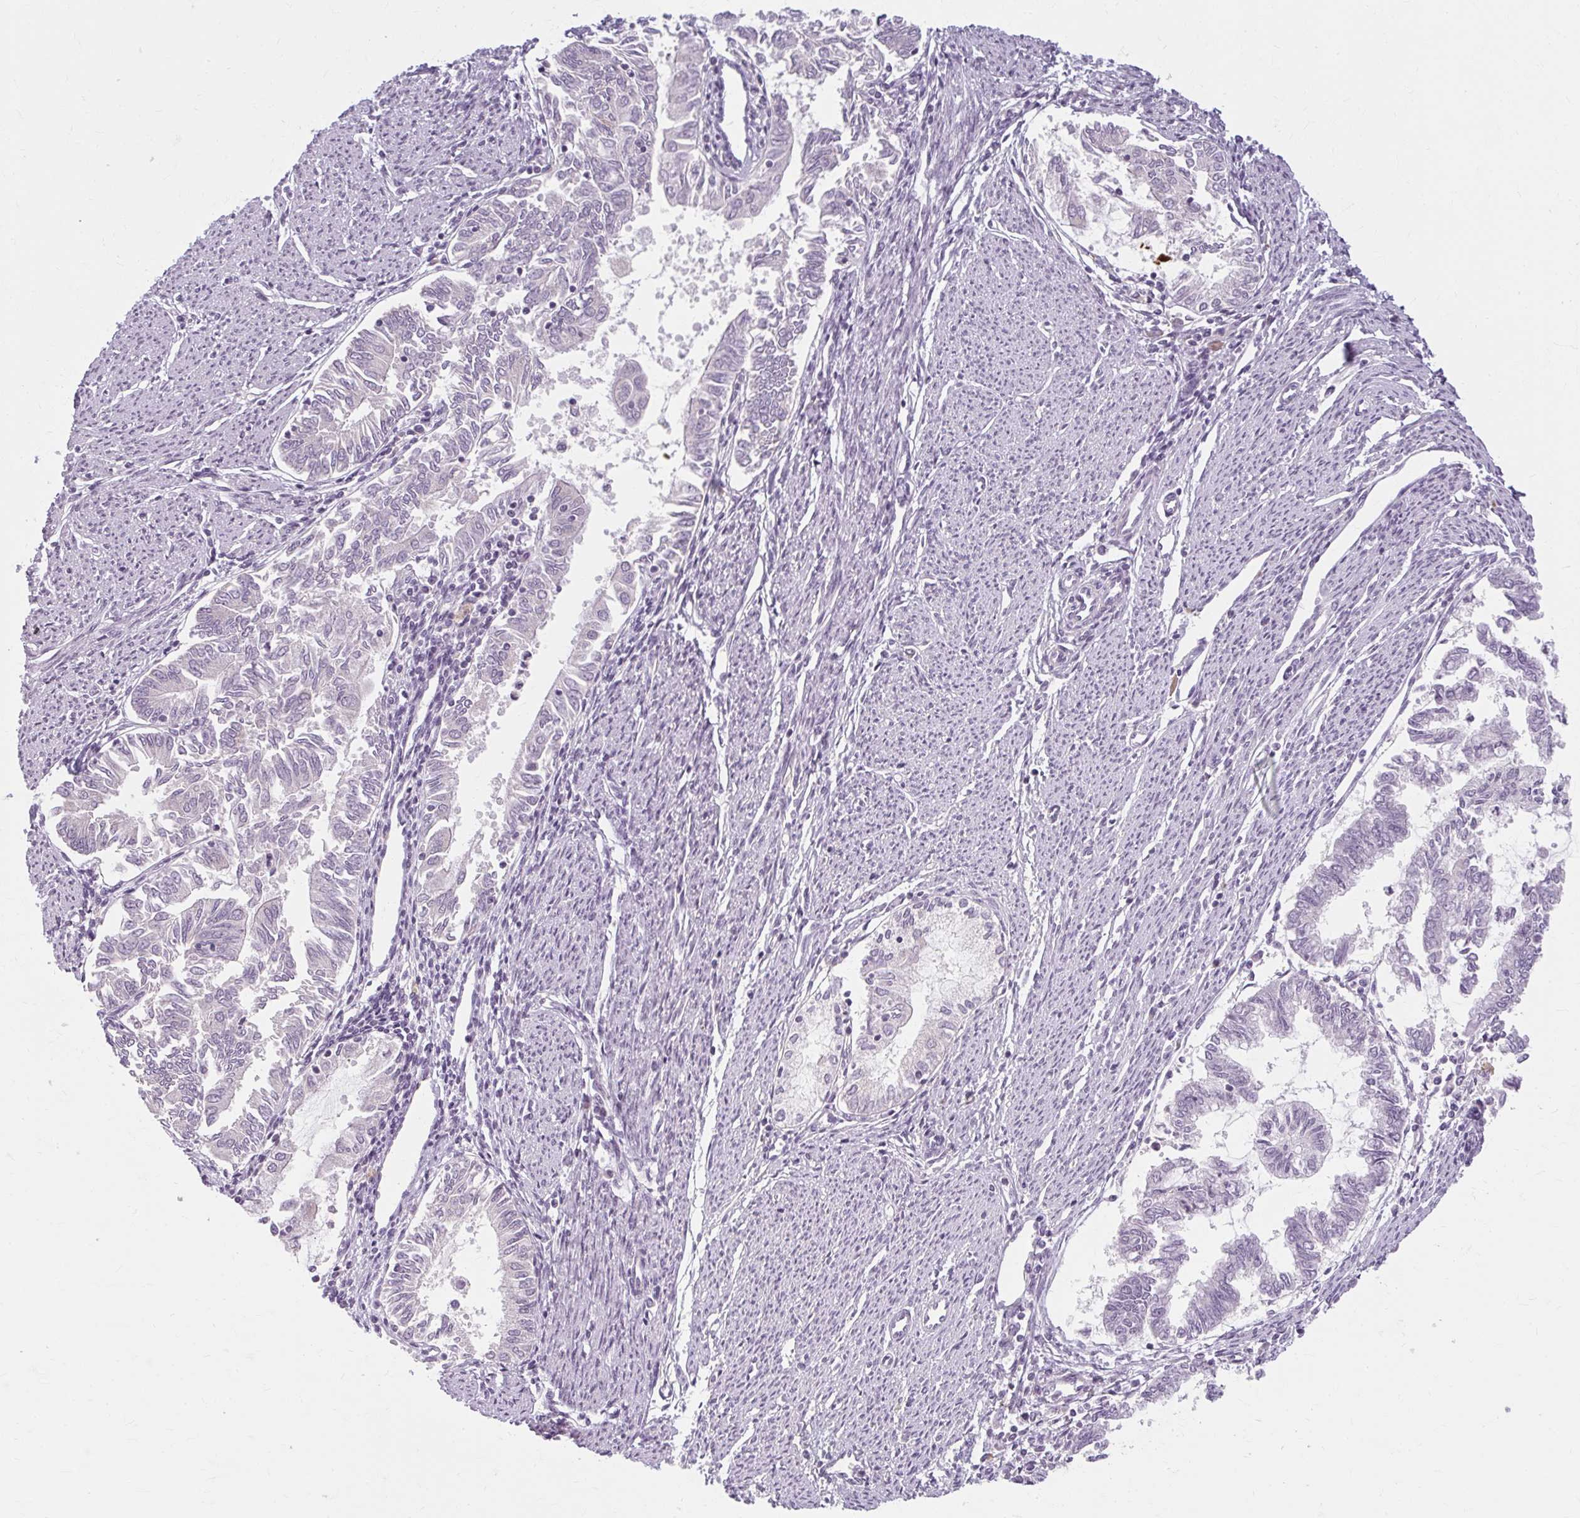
{"staining": {"intensity": "negative", "quantity": "none", "location": "none"}, "tissue": "endometrial cancer", "cell_type": "Tumor cells", "image_type": "cancer", "snomed": [{"axis": "morphology", "description": "Adenocarcinoma, NOS"}, {"axis": "topography", "description": "Endometrium"}], "caption": "A micrograph of human endometrial cancer (adenocarcinoma) is negative for staining in tumor cells.", "gene": "ZFYVE26", "patient": {"sex": "female", "age": 79}}